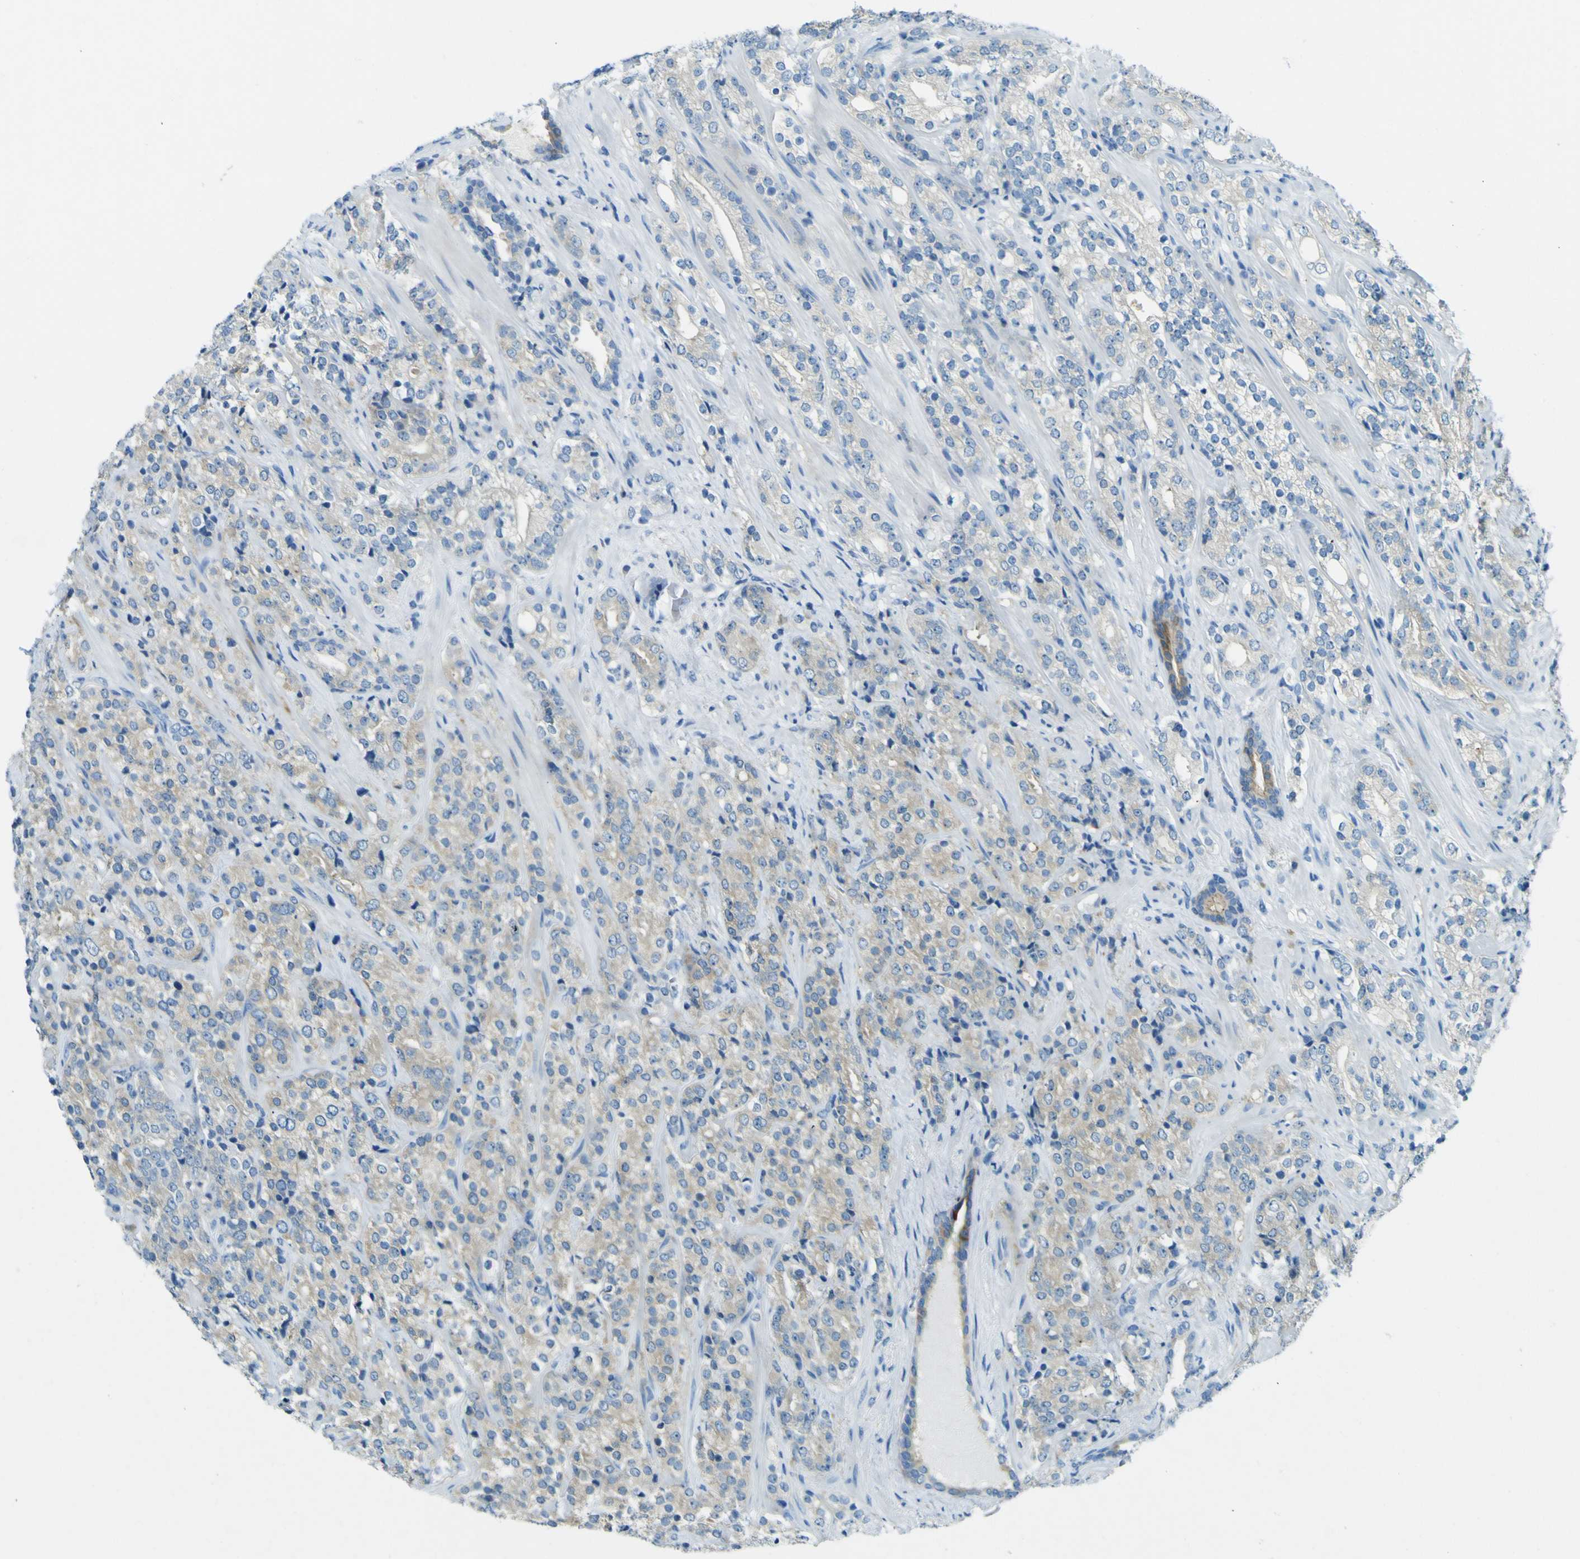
{"staining": {"intensity": "moderate", "quantity": "25%-75%", "location": "cytoplasmic/membranous"}, "tissue": "prostate cancer", "cell_type": "Tumor cells", "image_type": "cancer", "snomed": [{"axis": "morphology", "description": "Adenocarcinoma, High grade"}, {"axis": "topography", "description": "Prostate"}], "caption": "Protein staining displays moderate cytoplasmic/membranous expression in approximately 25%-75% of tumor cells in prostate high-grade adenocarcinoma.", "gene": "SORCS1", "patient": {"sex": "male", "age": 71}}